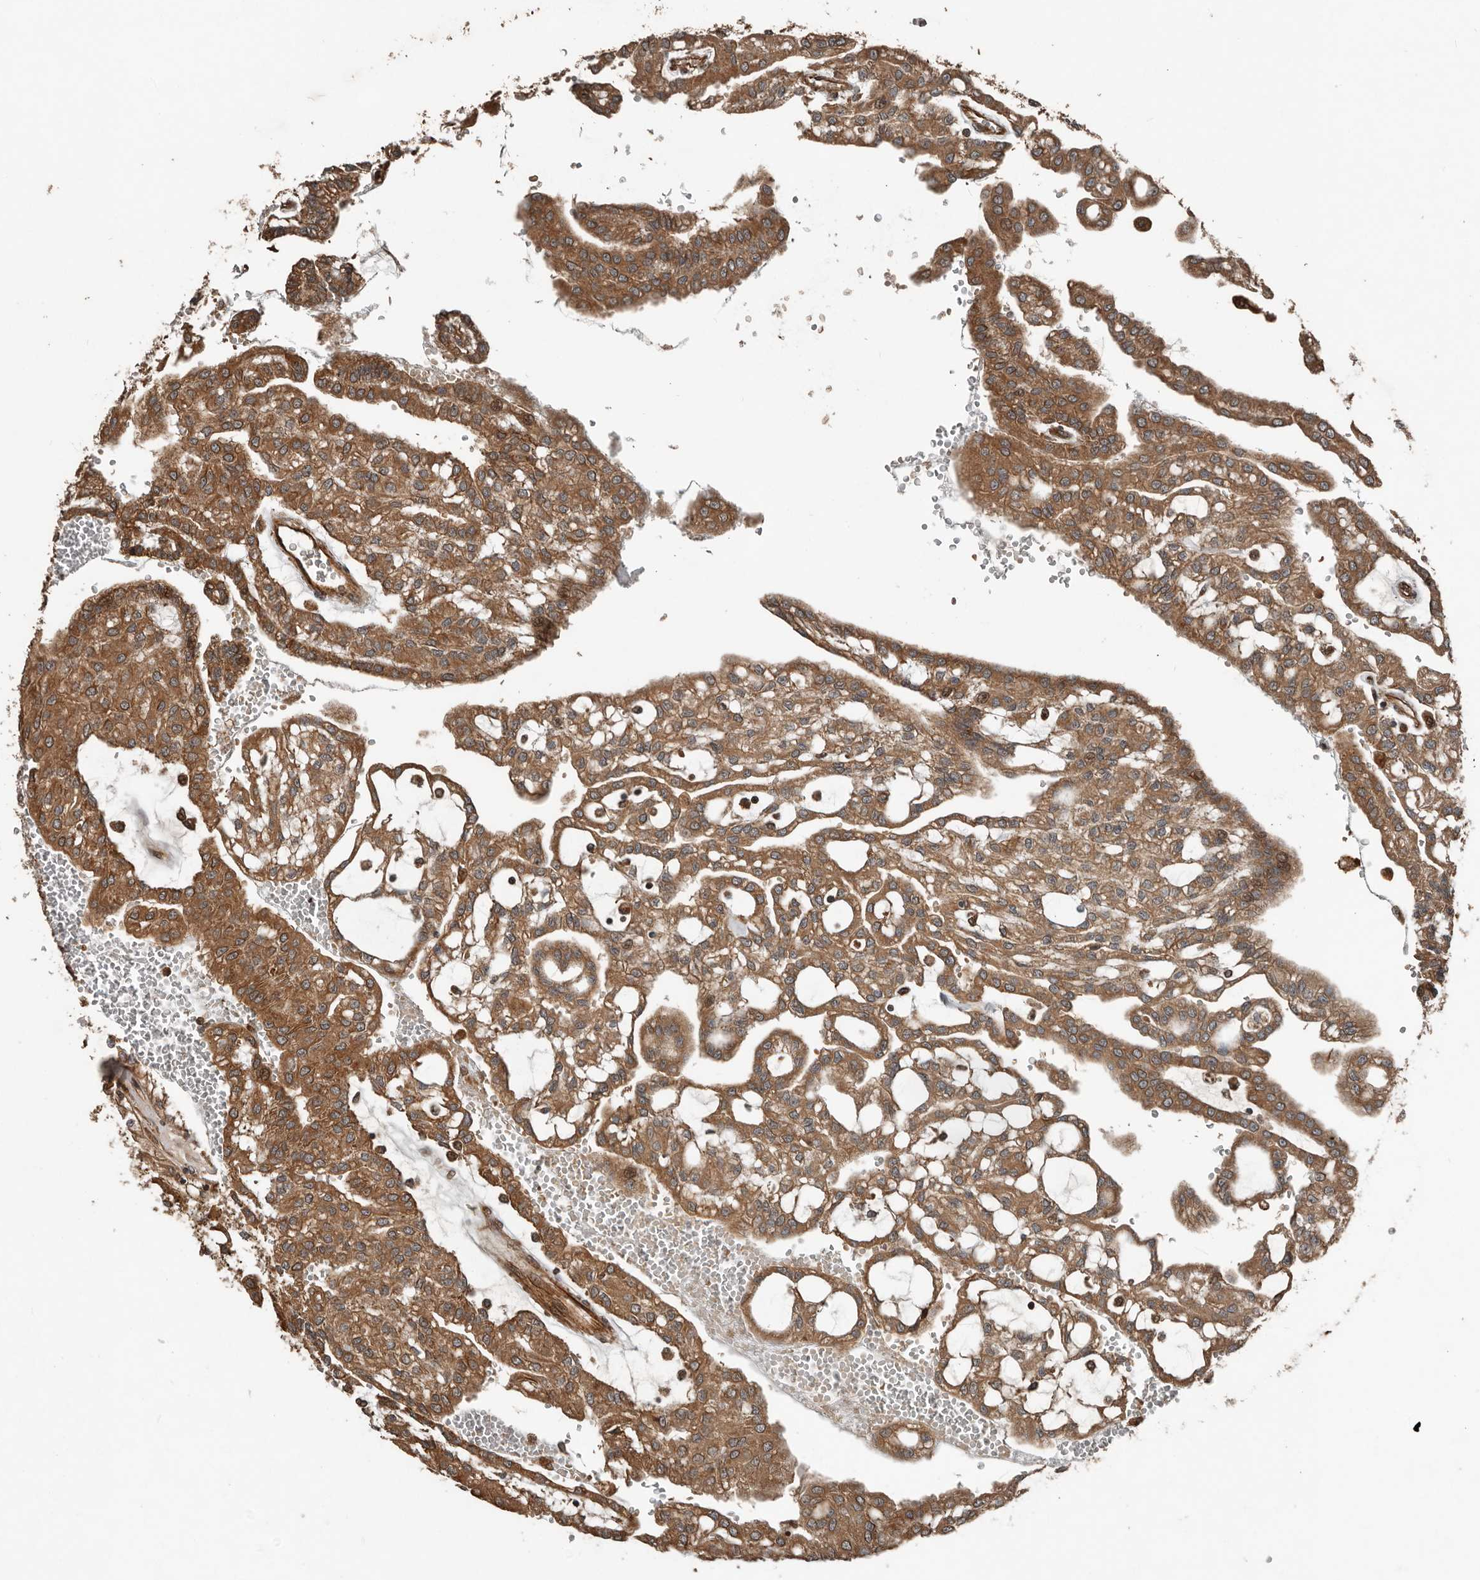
{"staining": {"intensity": "moderate", "quantity": ">75%", "location": "cytoplasmic/membranous"}, "tissue": "renal cancer", "cell_type": "Tumor cells", "image_type": "cancer", "snomed": [{"axis": "morphology", "description": "Adenocarcinoma, NOS"}, {"axis": "topography", "description": "Kidney"}], "caption": "The immunohistochemical stain highlights moderate cytoplasmic/membranous expression in tumor cells of renal adenocarcinoma tissue. The staining was performed using DAB, with brown indicating positive protein expression. Nuclei are stained blue with hematoxylin.", "gene": "YOD1", "patient": {"sex": "male", "age": 63}}